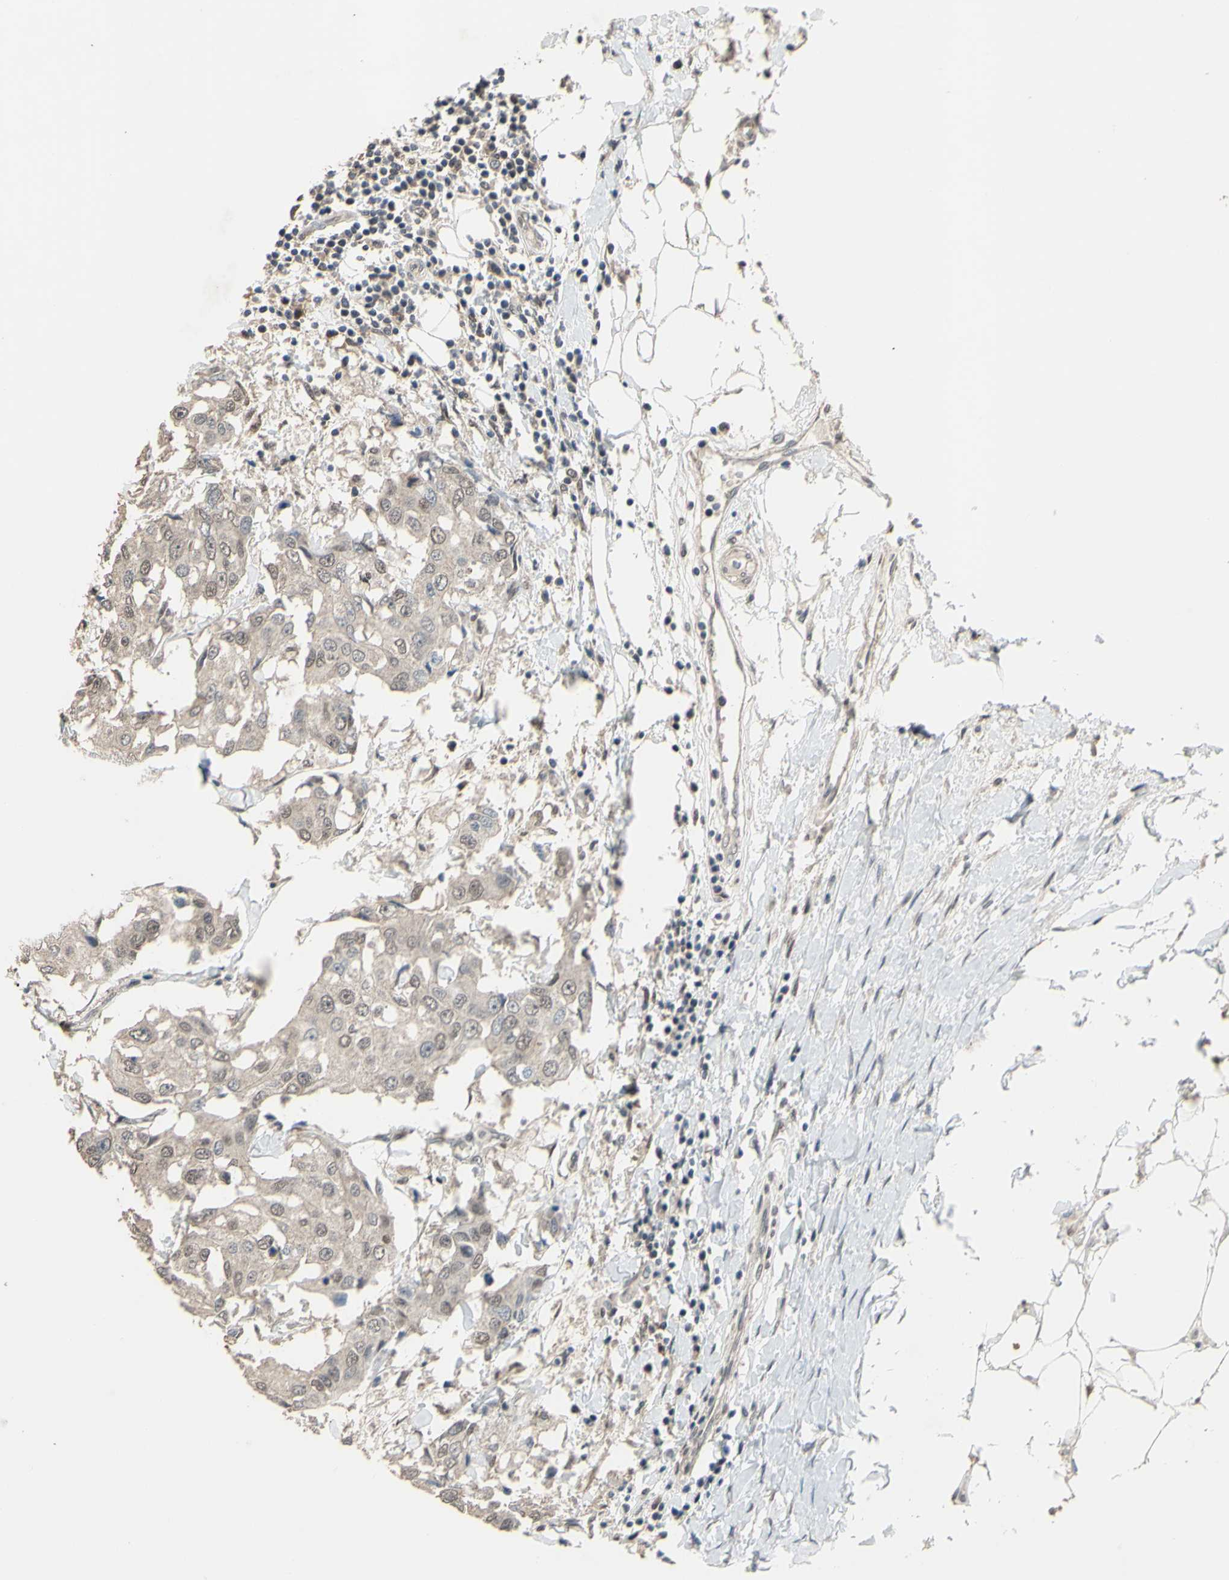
{"staining": {"intensity": "weak", "quantity": "<25%", "location": "cytoplasmic/membranous,nuclear"}, "tissue": "breast cancer", "cell_type": "Tumor cells", "image_type": "cancer", "snomed": [{"axis": "morphology", "description": "Duct carcinoma"}, {"axis": "topography", "description": "Breast"}], "caption": "Immunohistochemical staining of breast cancer (invasive ductal carcinoma) reveals no significant expression in tumor cells. (Brightfield microscopy of DAB immunohistochemistry at high magnification).", "gene": "ZNF174", "patient": {"sex": "female", "age": 27}}